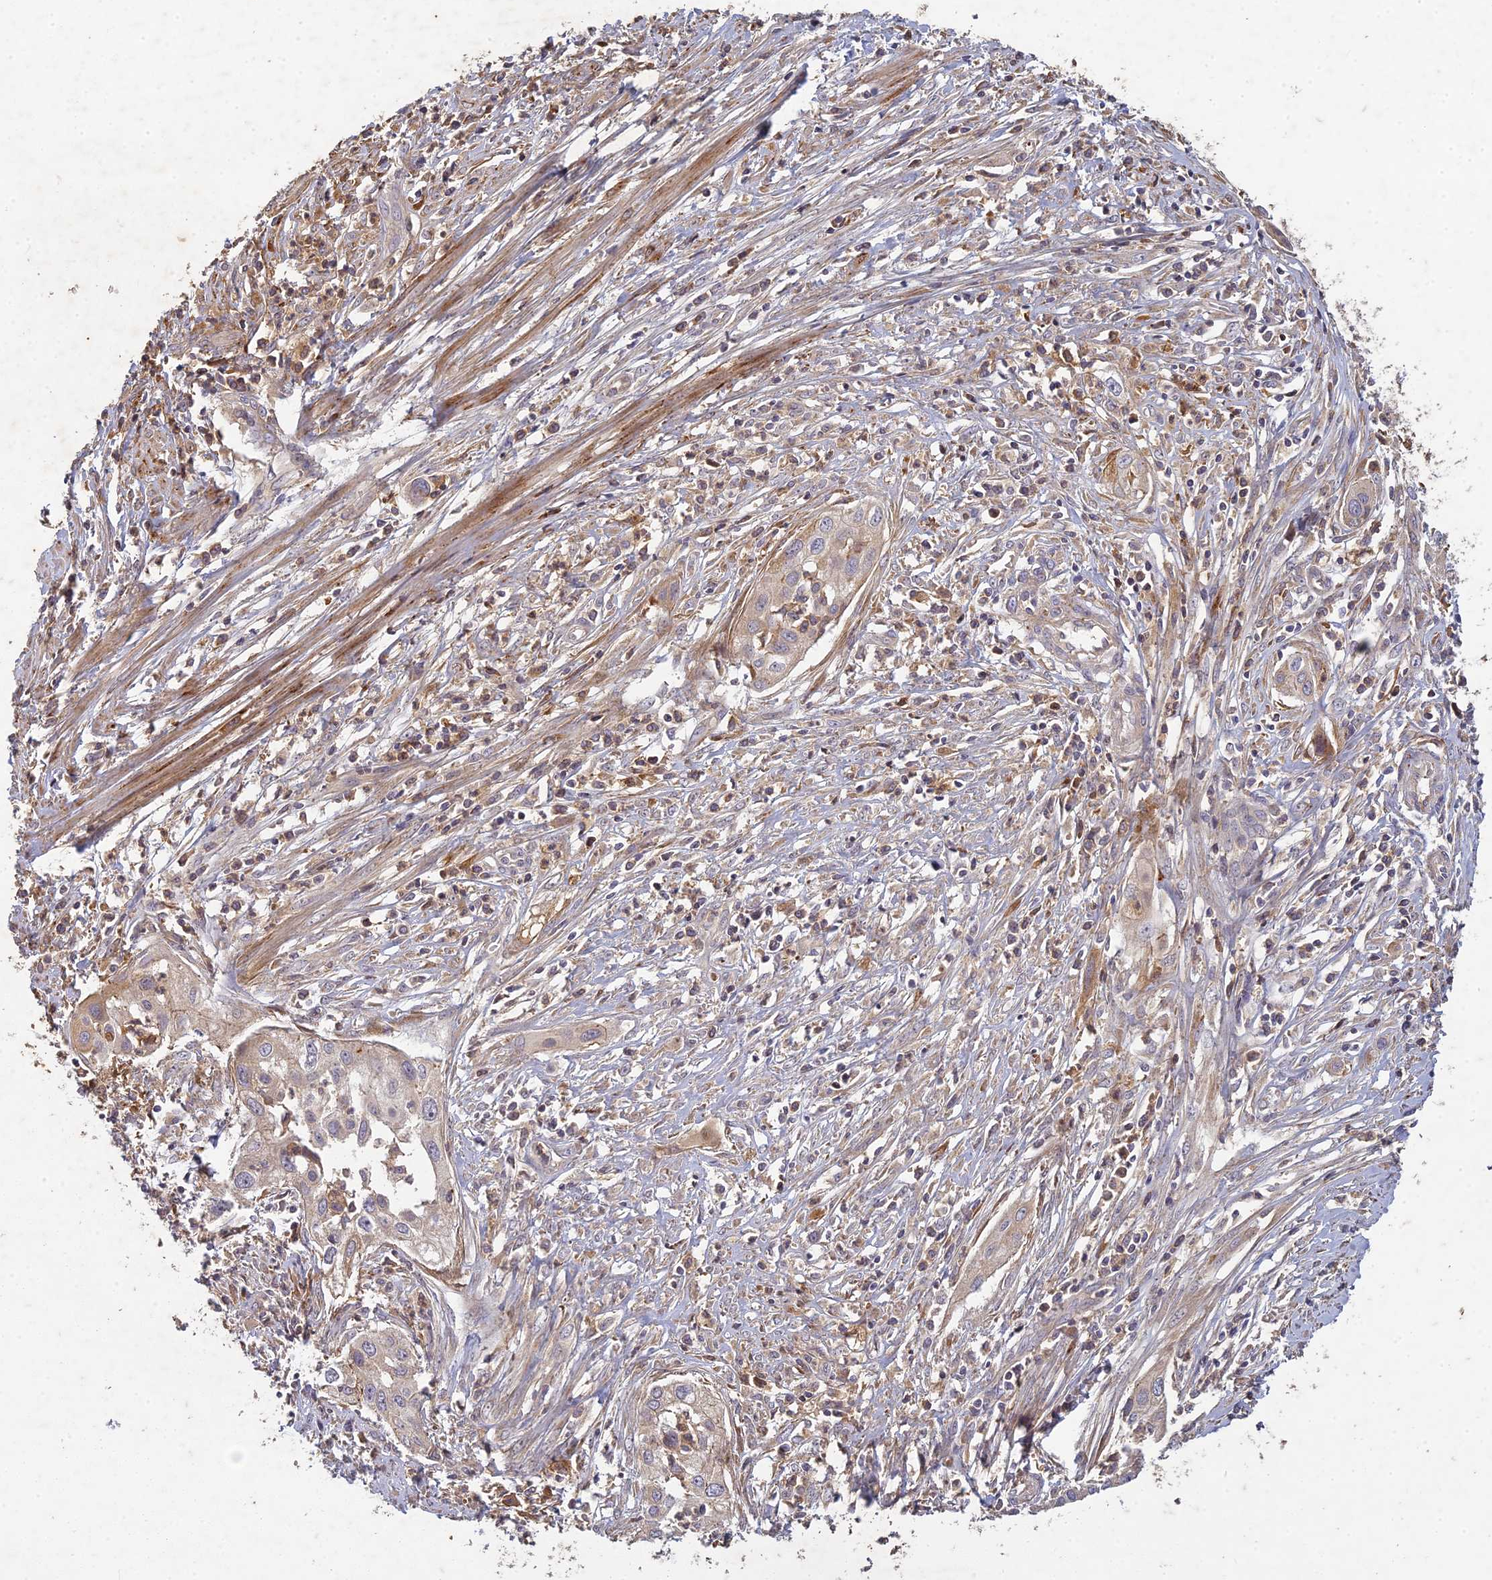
{"staining": {"intensity": "weak", "quantity": "<25%", "location": "cytoplasmic/membranous"}, "tissue": "cervical cancer", "cell_type": "Tumor cells", "image_type": "cancer", "snomed": [{"axis": "morphology", "description": "Squamous cell carcinoma, NOS"}, {"axis": "topography", "description": "Cervix"}], "caption": "Immunohistochemistry photomicrograph of squamous cell carcinoma (cervical) stained for a protein (brown), which reveals no expression in tumor cells. (DAB (3,3'-diaminobenzidine) IHC with hematoxylin counter stain).", "gene": "TCF25", "patient": {"sex": "female", "age": 34}}